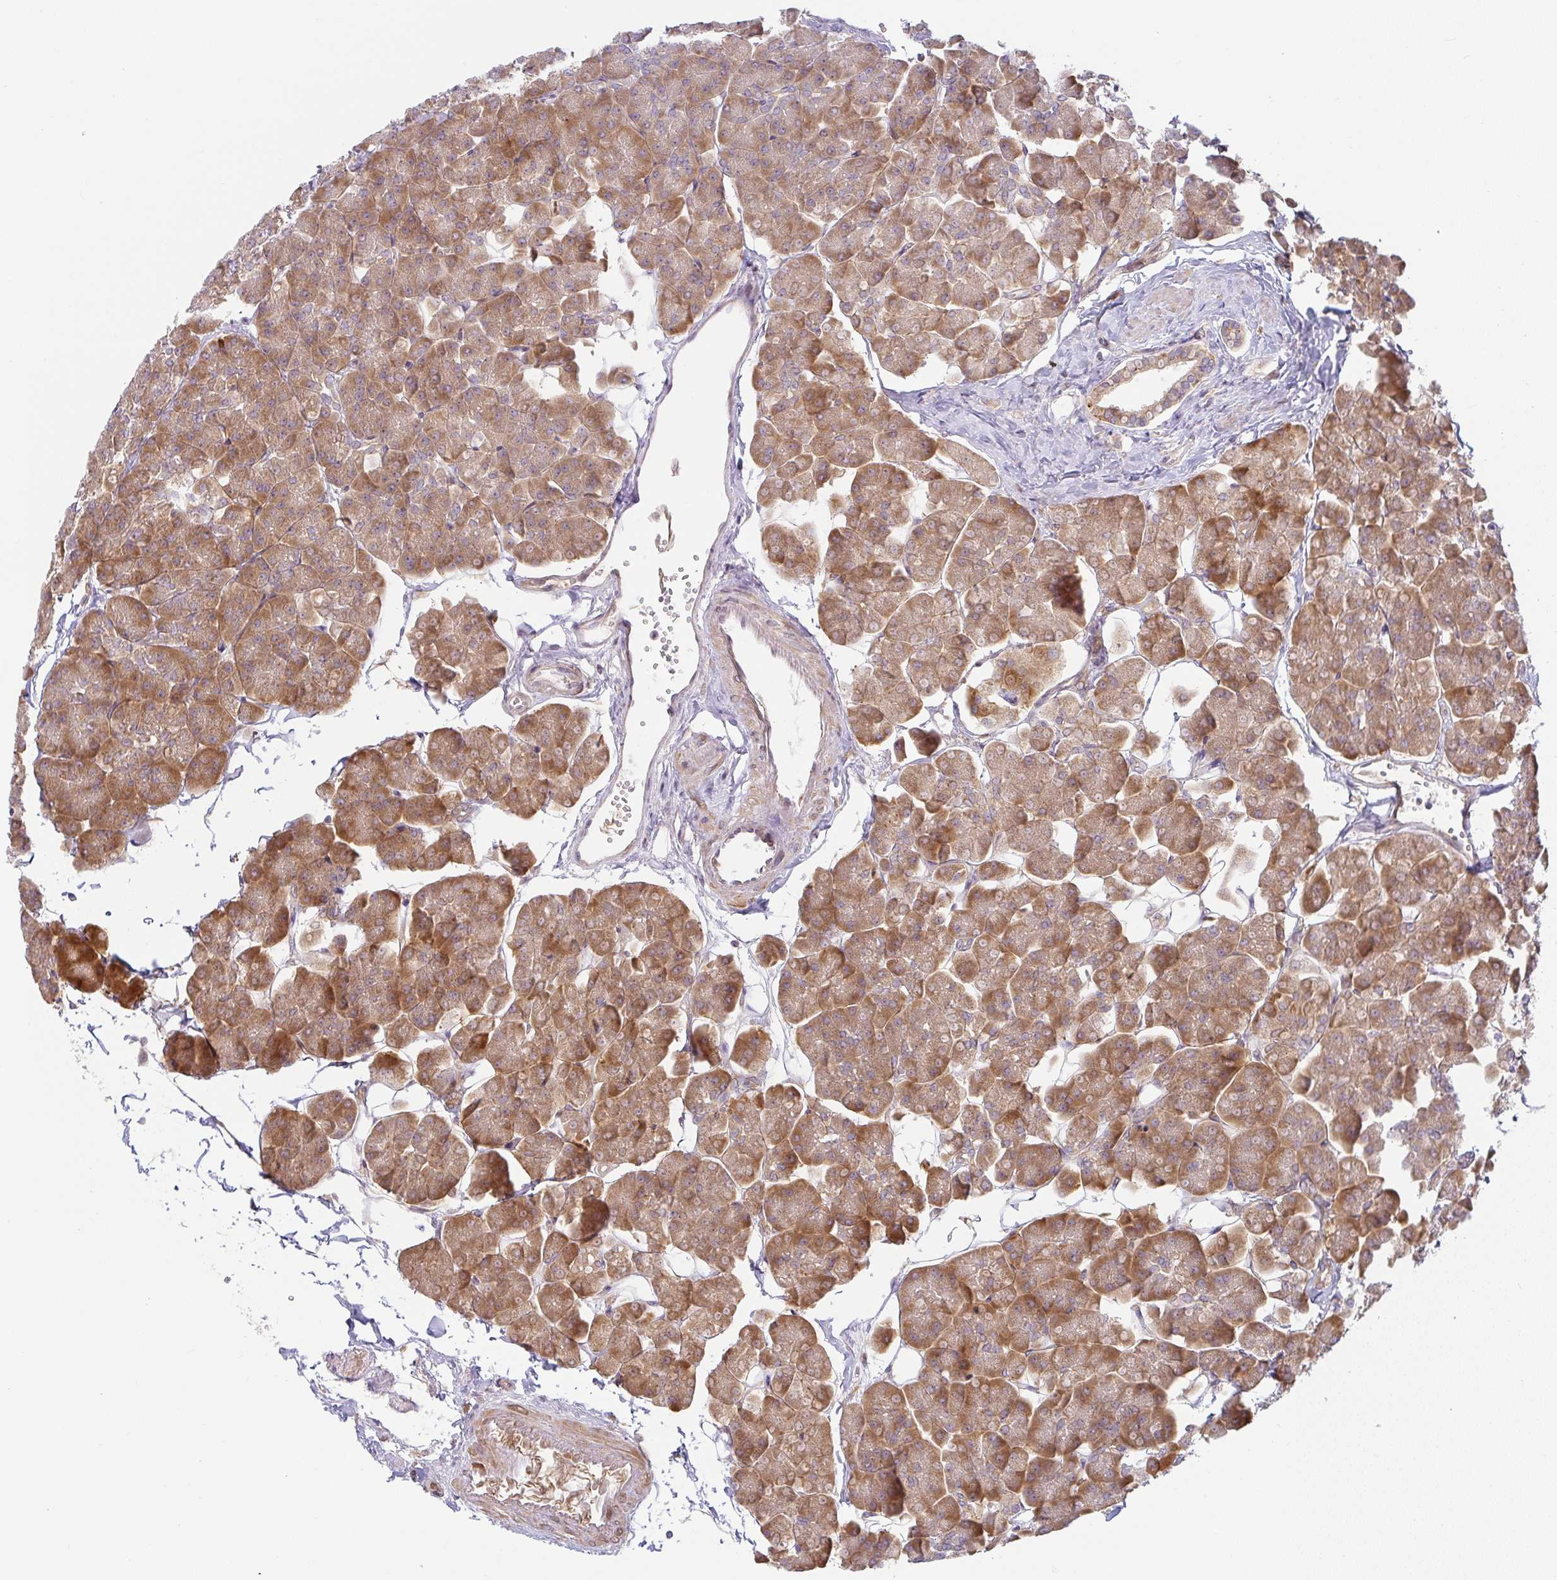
{"staining": {"intensity": "moderate", "quantity": ">75%", "location": "cytoplasmic/membranous"}, "tissue": "pancreas", "cell_type": "Exocrine glandular cells", "image_type": "normal", "snomed": [{"axis": "morphology", "description": "Normal tissue, NOS"}, {"axis": "topography", "description": "Pancreas"}, {"axis": "topography", "description": "Peripheral nerve tissue"}], "caption": "Exocrine glandular cells show medium levels of moderate cytoplasmic/membranous expression in approximately >75% of cells in normal pancreas. (IHC, brightfield microscopy, high magnification).", "gene": "MOB1A", "patient": {"sex": "male", "age": 54}}